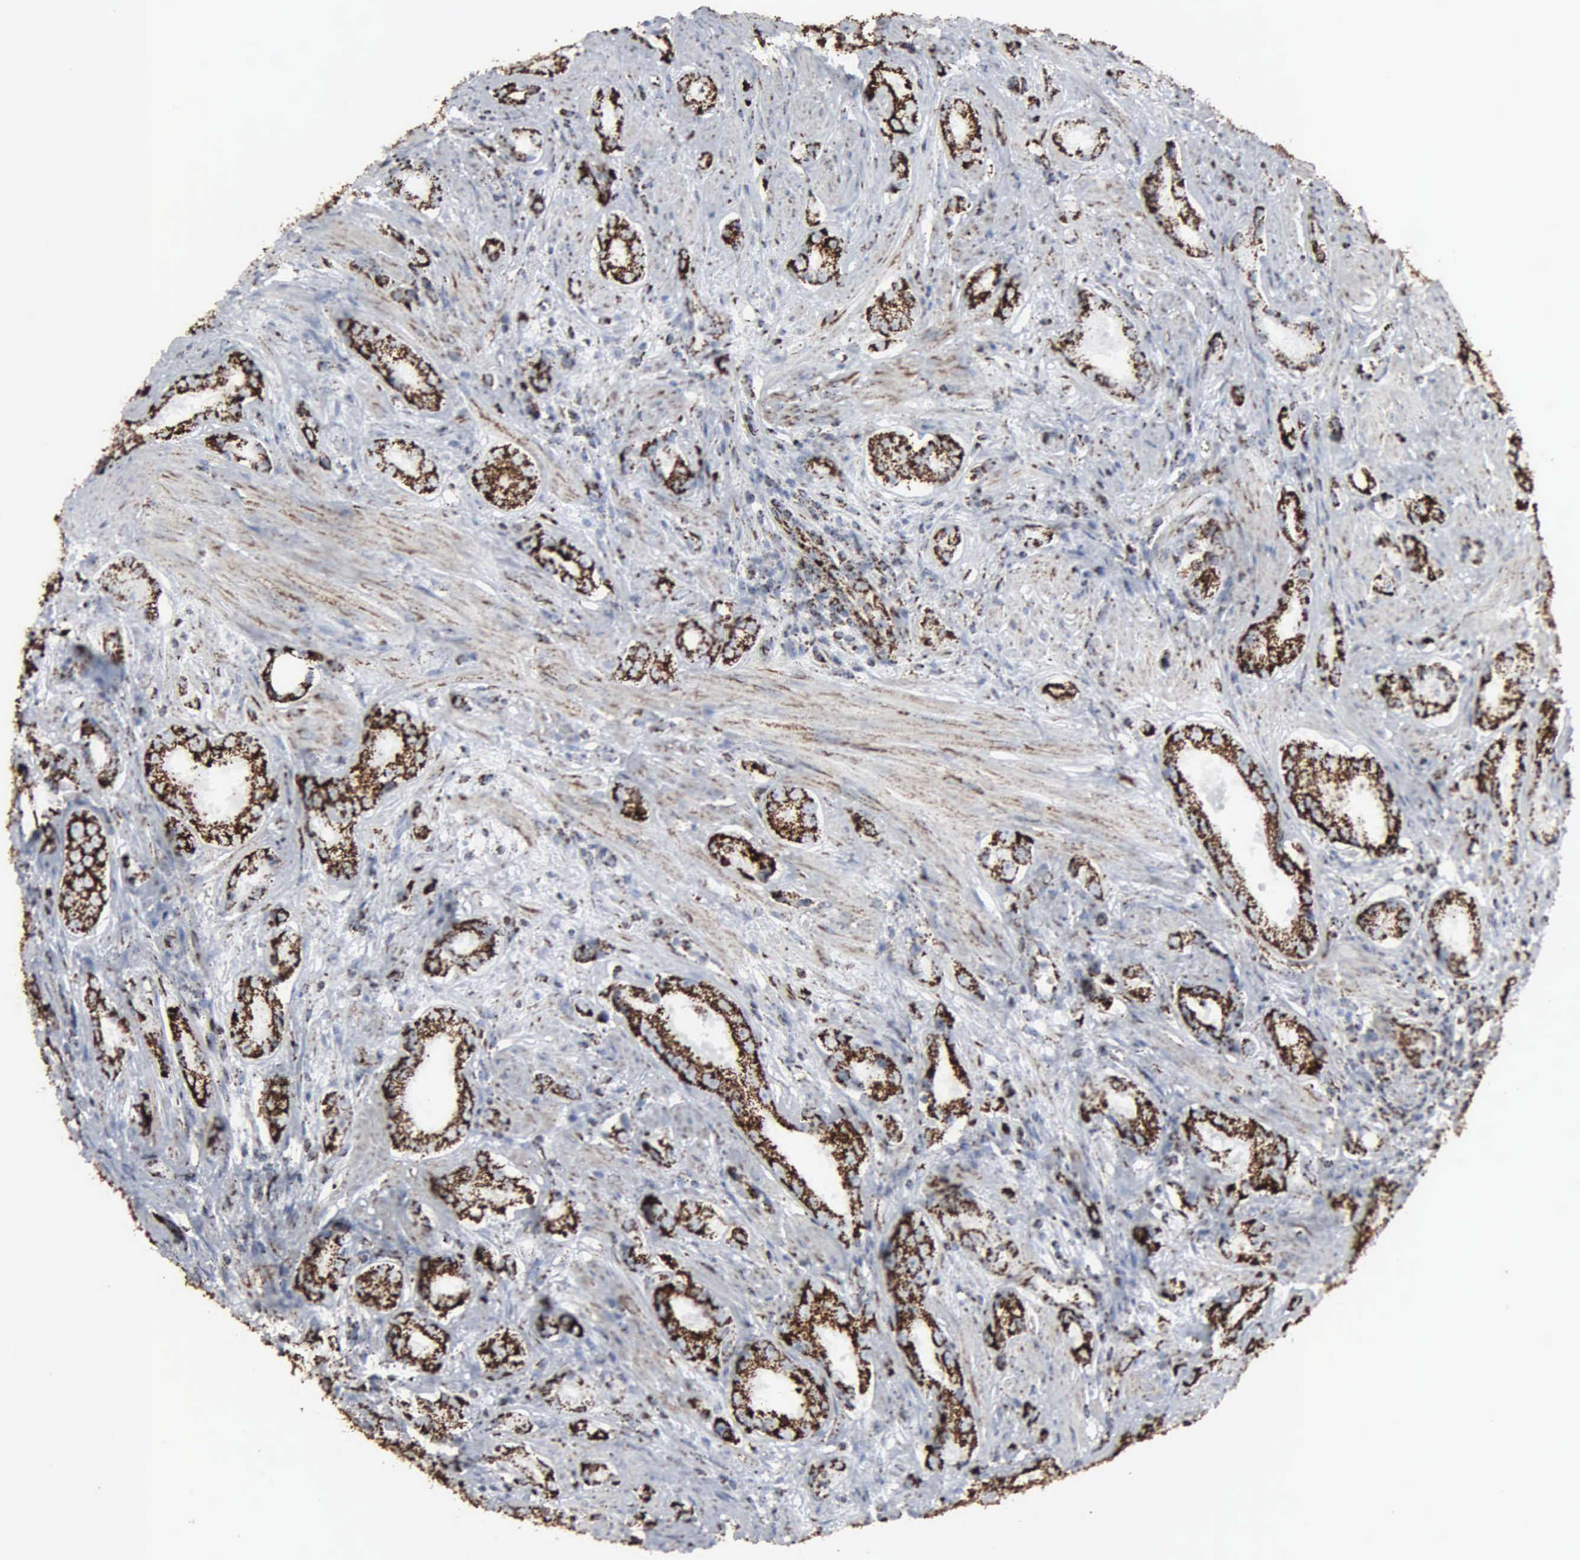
{"staining": {"intensity": "strong", "quantity": ">75%", "location": "cytoplasmic/membranous"}, "tissue": "prostate cancer", "cell_type": "Tumor cells", "image_type": "cancer", "snomed": [{"axis": "morphology", "description": "Adenocarcinoma, Medium grade"}, {"axis": "topography", "description": "Prostate"}], "caption": "Immunohistochemical staining of adenocarcinoma (medium-grade) (prostate) displays high levels of strong cytoplasmic/membranous protein staining in approximately >75% of tumor cells.", "gene": "HSPA9", "patient": {"sex": "male", "age": 53}}